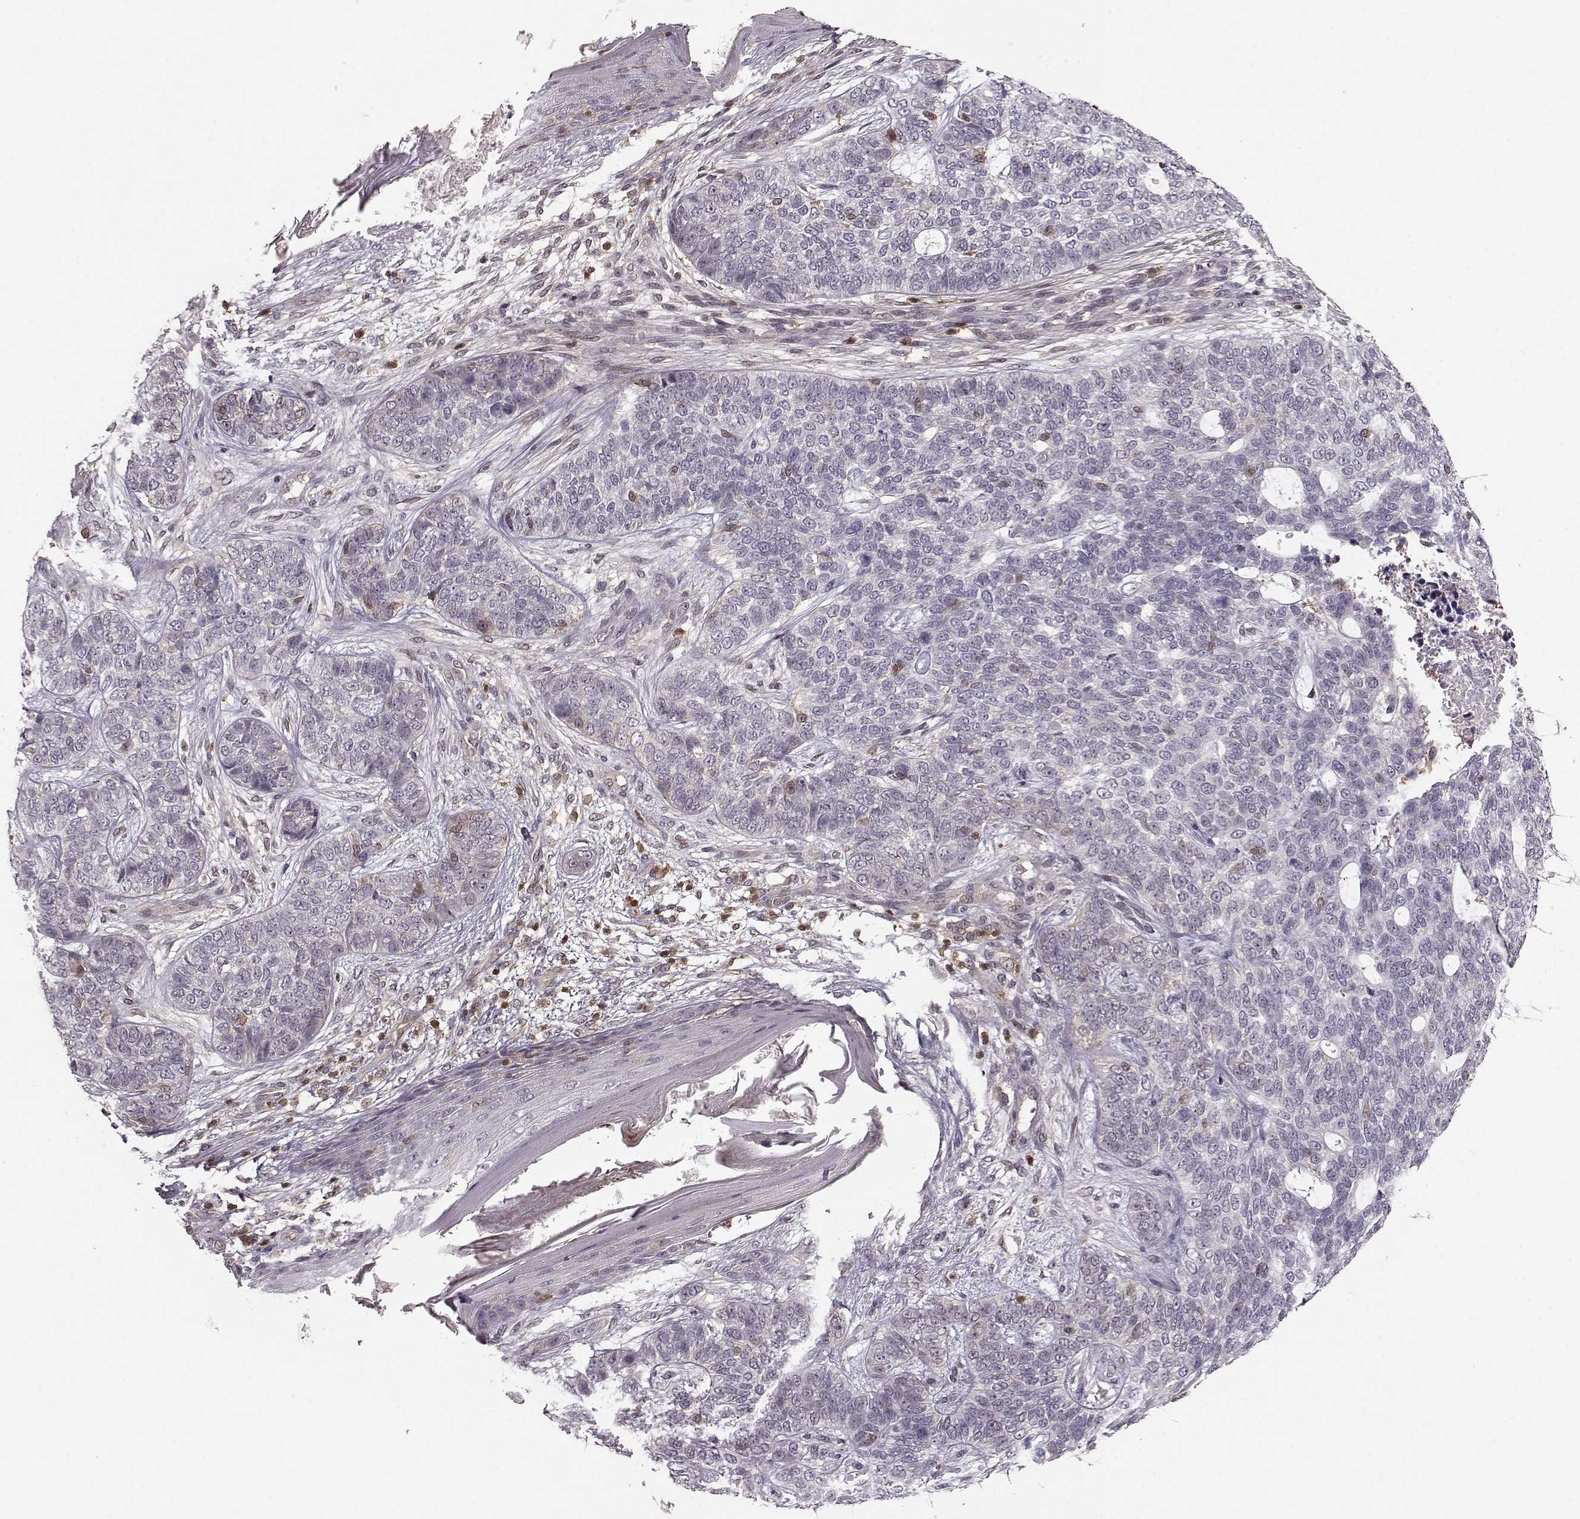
{"staining": {"intensity": "negative", "quantity": "none", "location": "none"}, "tissue": "skin cancer", "cell_type": "Tumor cells", "image_type": "cancer", "snomed": [{"axis": "morphology", "description": "Basal cell carcinoma"}, {"axis": "topography", "description": "Skin"}], "caption": "Immunohistochemistry histopathology image of neoplastic tissue: skin cancer stained with DAB (3,3'-diaminobenzidine) demonstrates no significant protein expression in tumor cells. (Stains: DAB (3,3'-diaminobenzidine) immunohistochemistry with hematoxylin counter stain, Microscopy: brightfield microscopy at high magnification).", "gene": "MFSD1", "patient": {"sex": "female", "age": 69}}